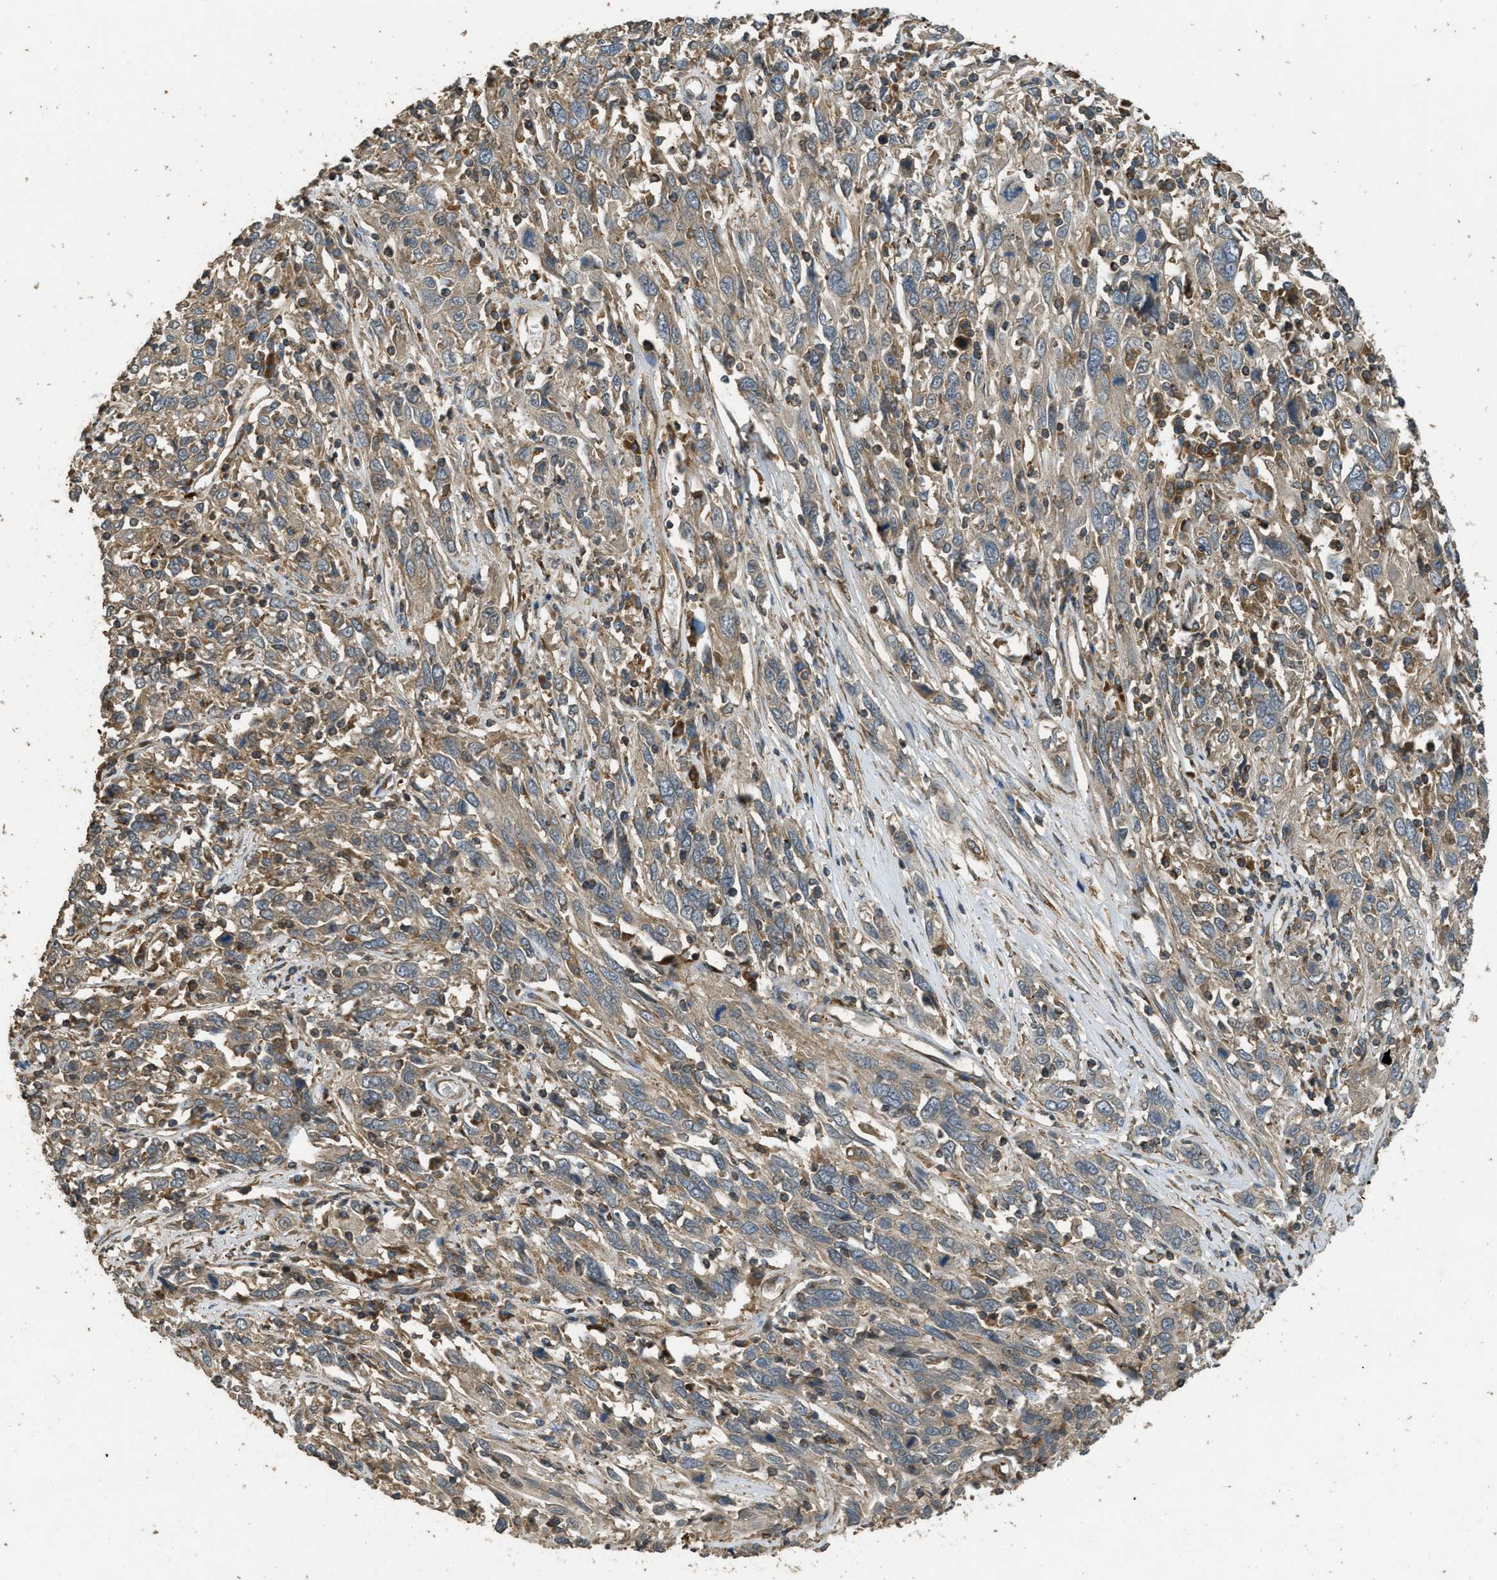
{"staining": {"intensity": "moderate", "quantity": ">75%", "location": "cytoplasmic/membranous"}, "tissue": "cervical cancer", "cell_type": "Tumor cells", "image_type": "cancer", "snomed": [{"axis": "morphology", "description": "Squamous cell carcinoma, NOS"}, {"axis": "topography", "description": "Cervix"}], "caption": "Tumor cells display medium levels of moderate cytoplasmic/membranous positivity in approximately >75% of cells in human cervical squamous cell carcinoma. Ihc stains the protein in brown and the nuclei are stained blue.", "gene": "PPP6R3", "patient": {"sex": "female", "age": 46}}